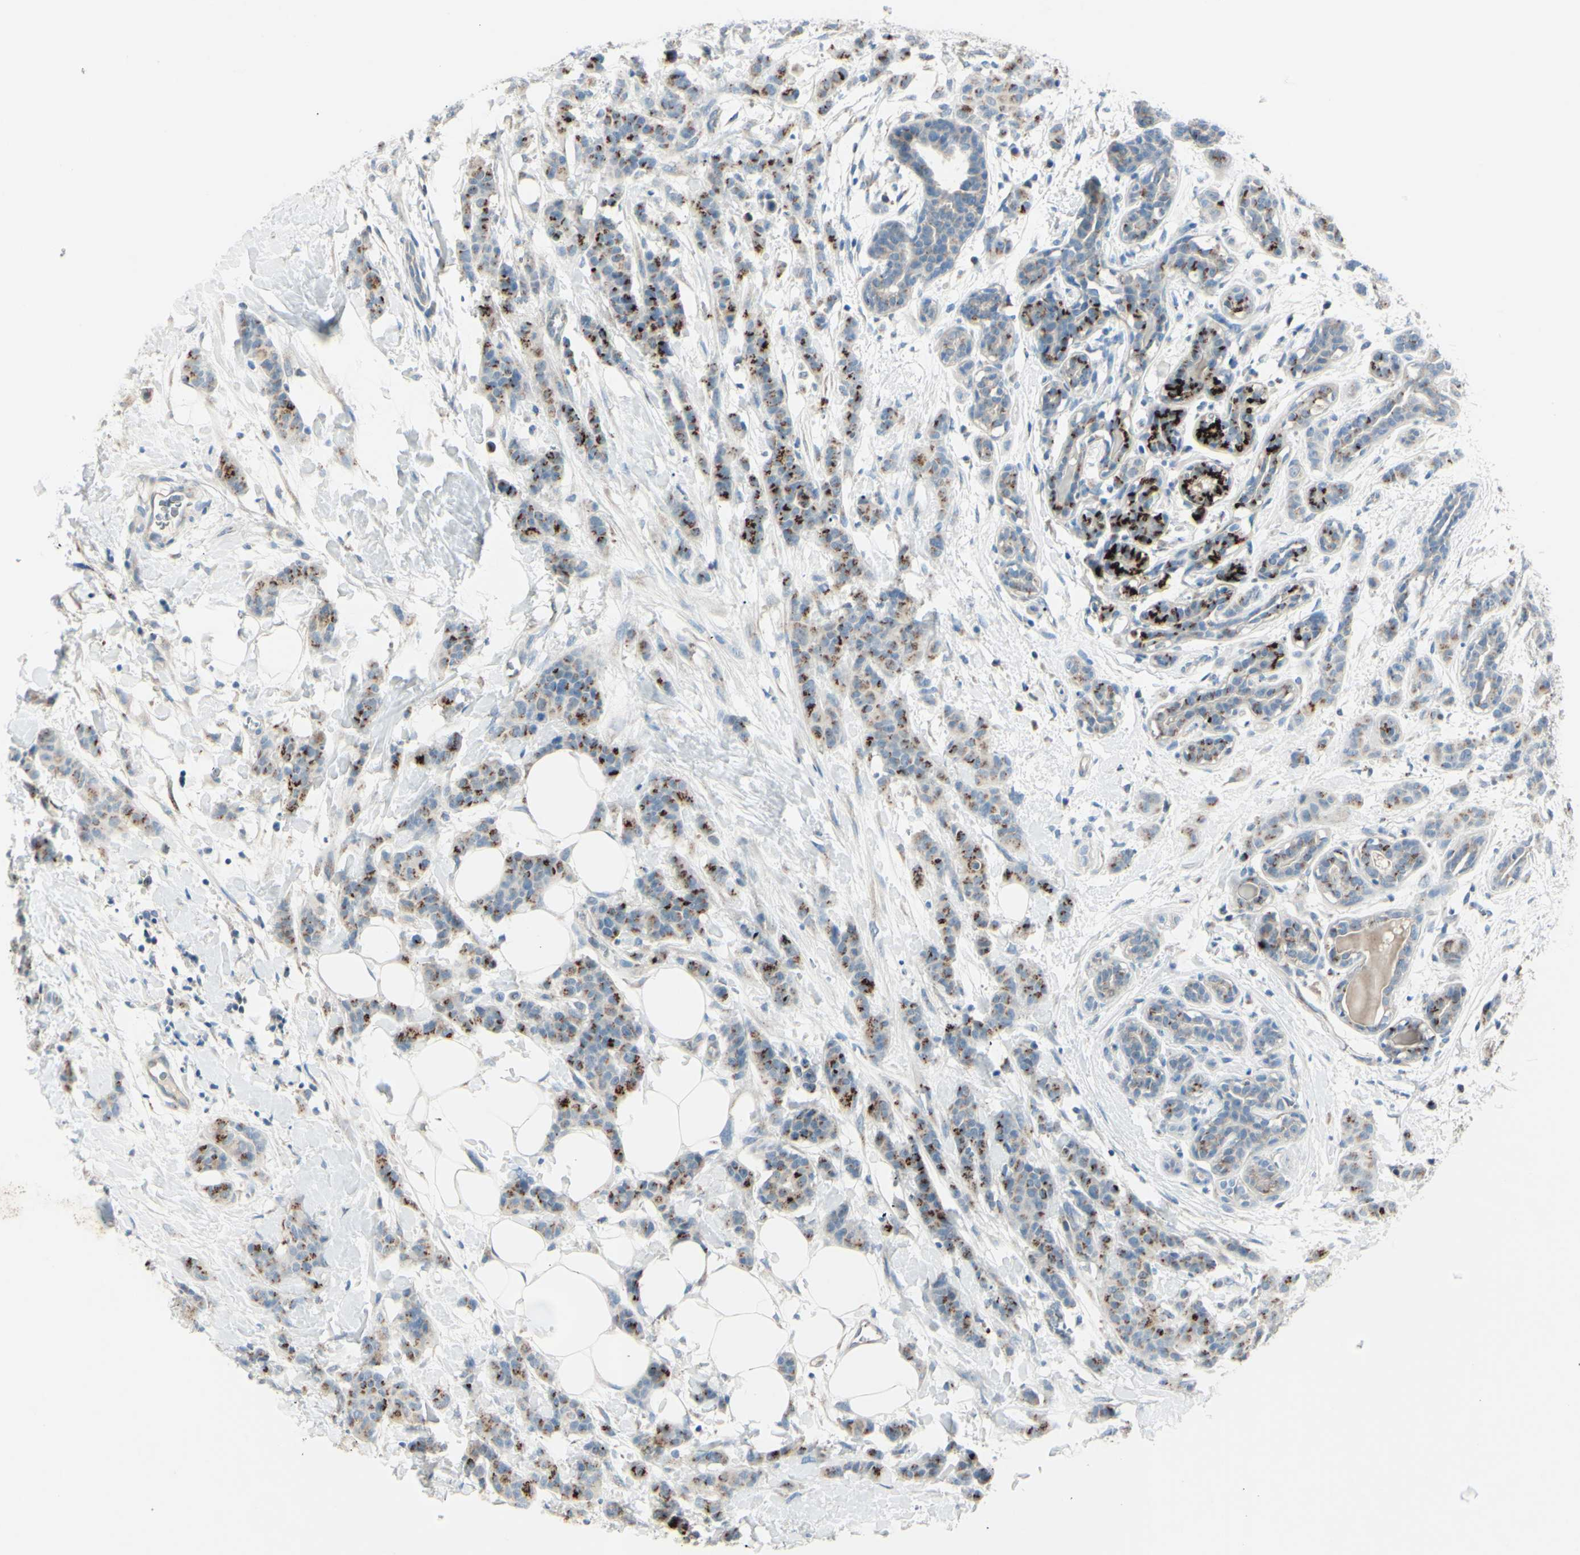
{"staining": {"intensity": "strong", "quantity": ">75%", "location": "cytoplasmic/membranous"}, "tissue": "breast cancer", "cell_type": "Tumor cells", "image_type": "cancer", "snomed": [{"axis": "morphology", "description": "Normal tissue, NOS"}, {"axis": "morphology", "description": "Duct carcinoma"}, {"axis": "topography", "description": "Breast"}], "caption": "Breast cancer stained with DAB (3,3'-diaminobenzidine) IHC demonstrates high levels of strong cytoplasmic/membranous positivity in approximately >75% of tumor cells.", "gene": "B4GALT1", "patient": {"sex": "female", "age": 40}}